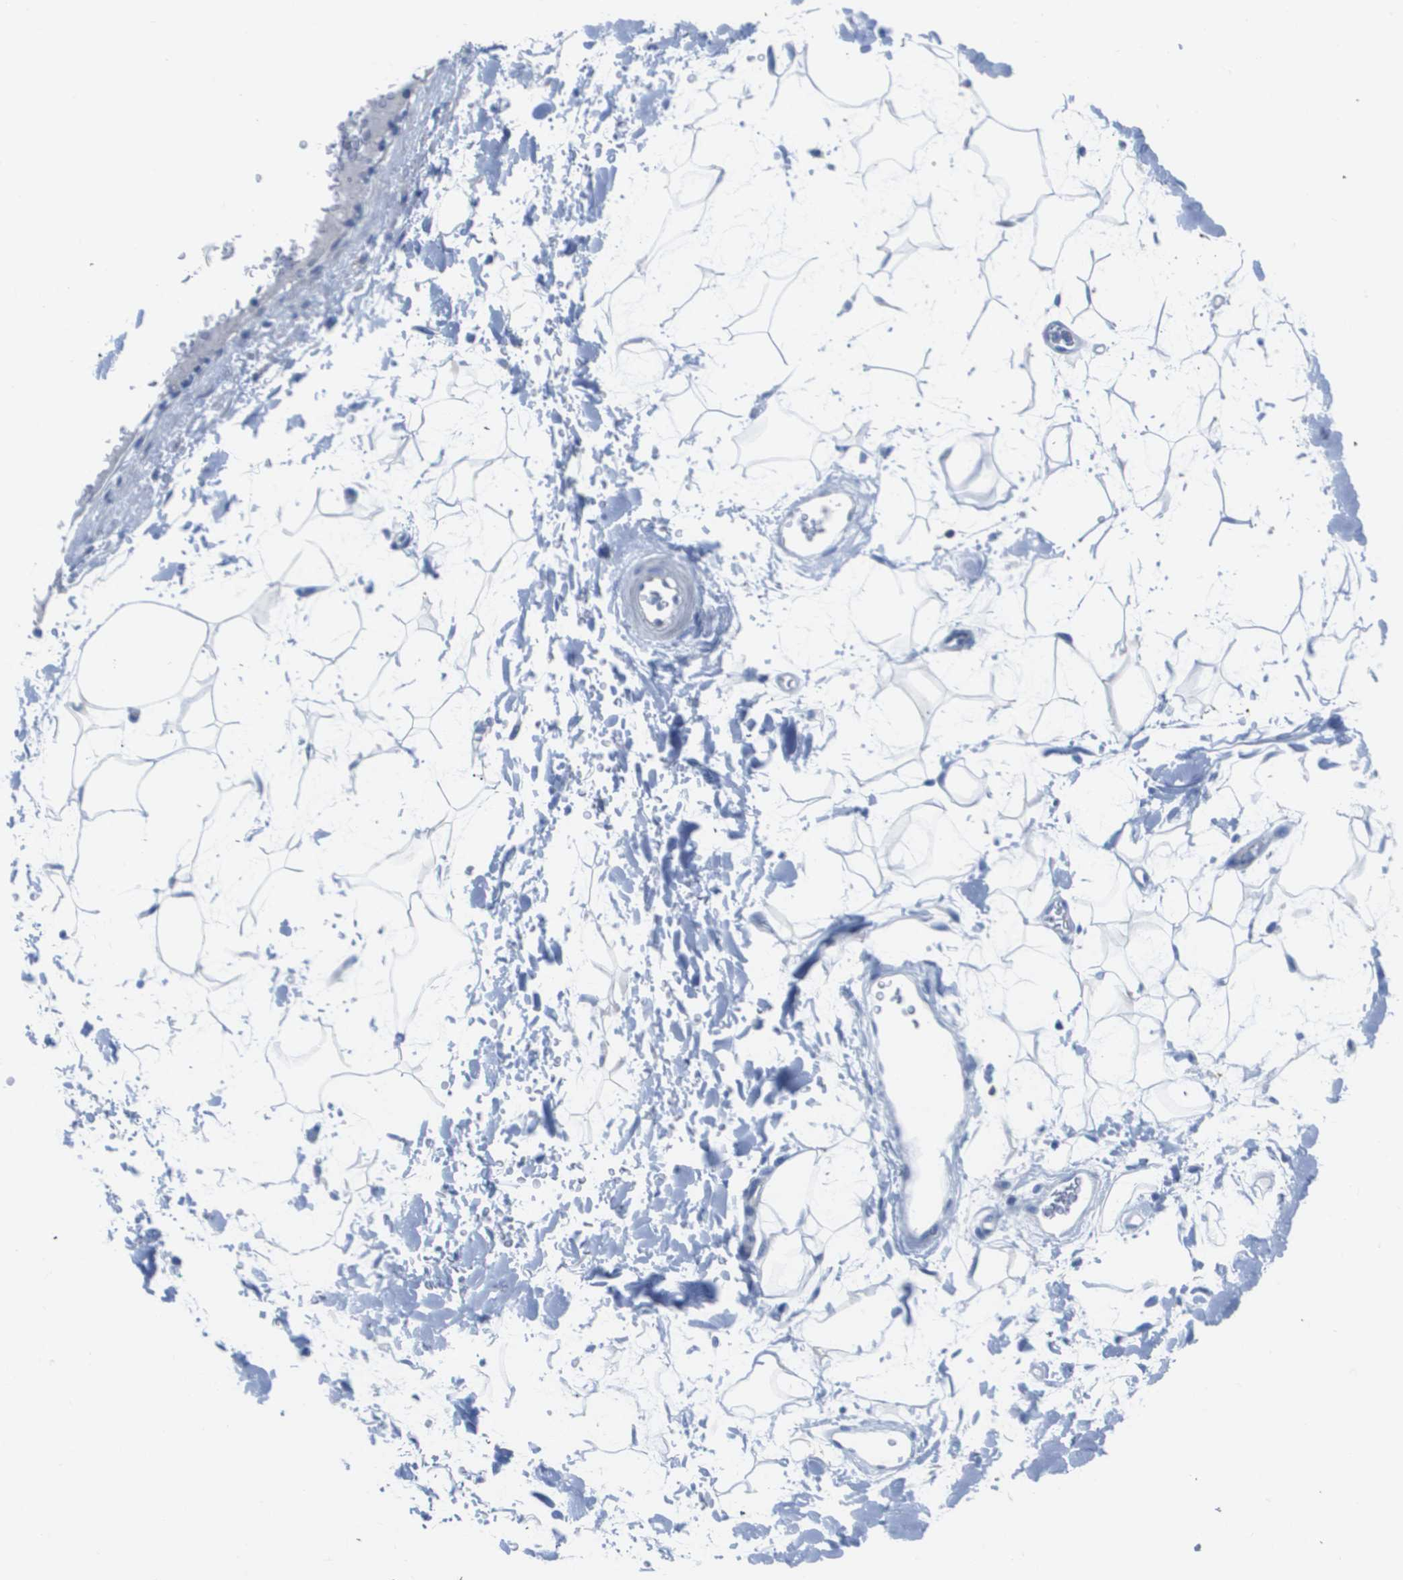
{"staining": {"intensity": "negative", "quantity": "none", "location": "none"}, "tissue": "adipose tissue", "cell_type": "Adipocytes", "image_type": "normal", "snomed": [{"axis": "morphology", "description": "Normal tissue, NOS"}, {"axis": "topography", "description": "Soft tissue"}], "caption": "This is an IHC photomicrograph of unremarkable adipose tissue. There is no positivity in adipocytes.", "gene": "MS4A1", "patient": {"sex": "male", "age": 72}}